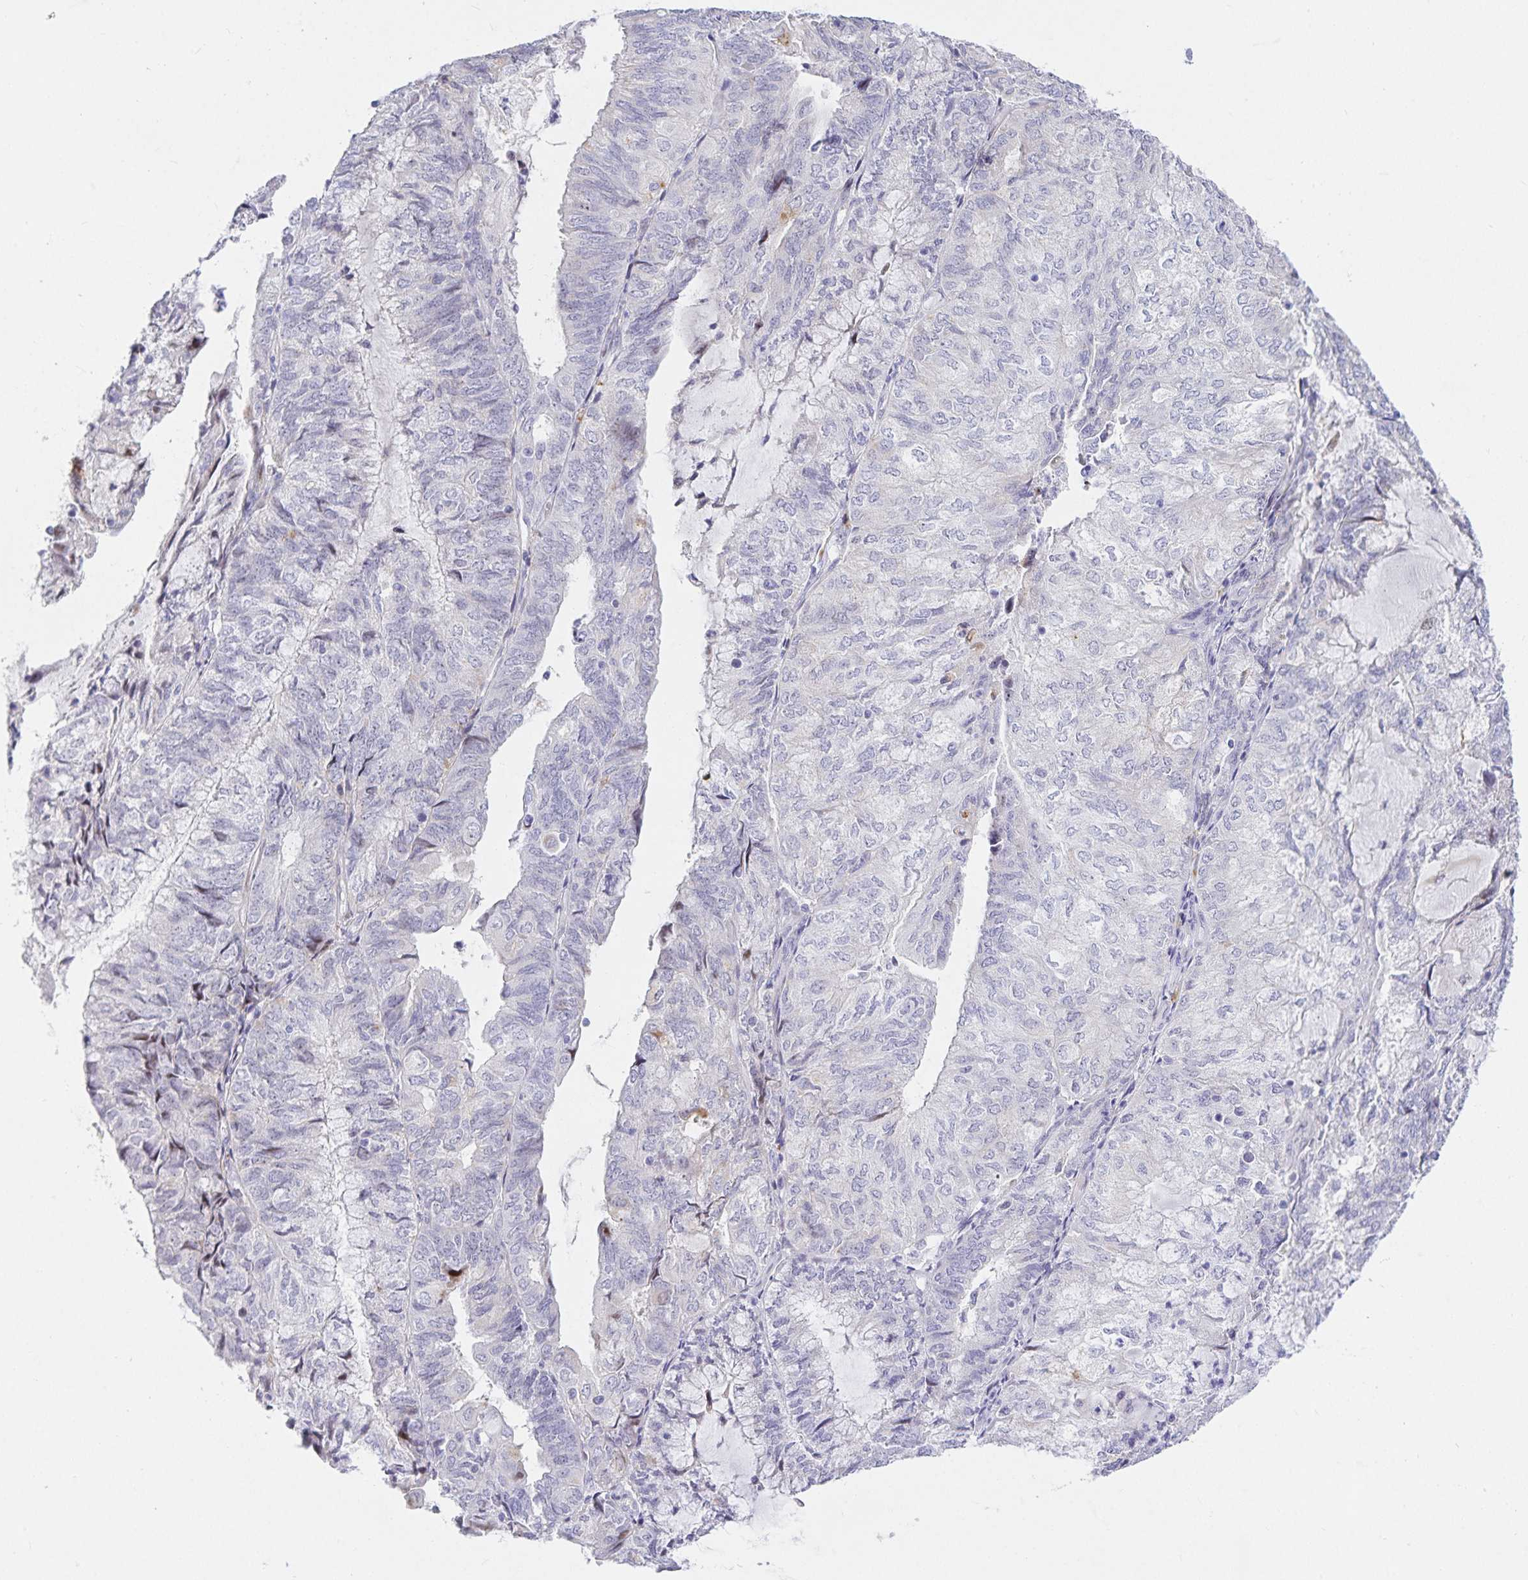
{"staining": {"intensity": "negative", "quantity": "none", "location": "none"}, "tissue": "endometrial cancer", "cell_type": "Tumor cells", "image_type": "cancer", "snomed": [{"axis": "morphology", "description": "Adenocarcinoma, NOS"}, {"axis": "topography", "description": "Endometrium"}], "caption": "The IHC image has no significant staining in tumor cells of endometrial cancer (adenocarcinoma) tissue.", "gene": "KBTBD13", "patient": {"sex": "female", "age": 81}}